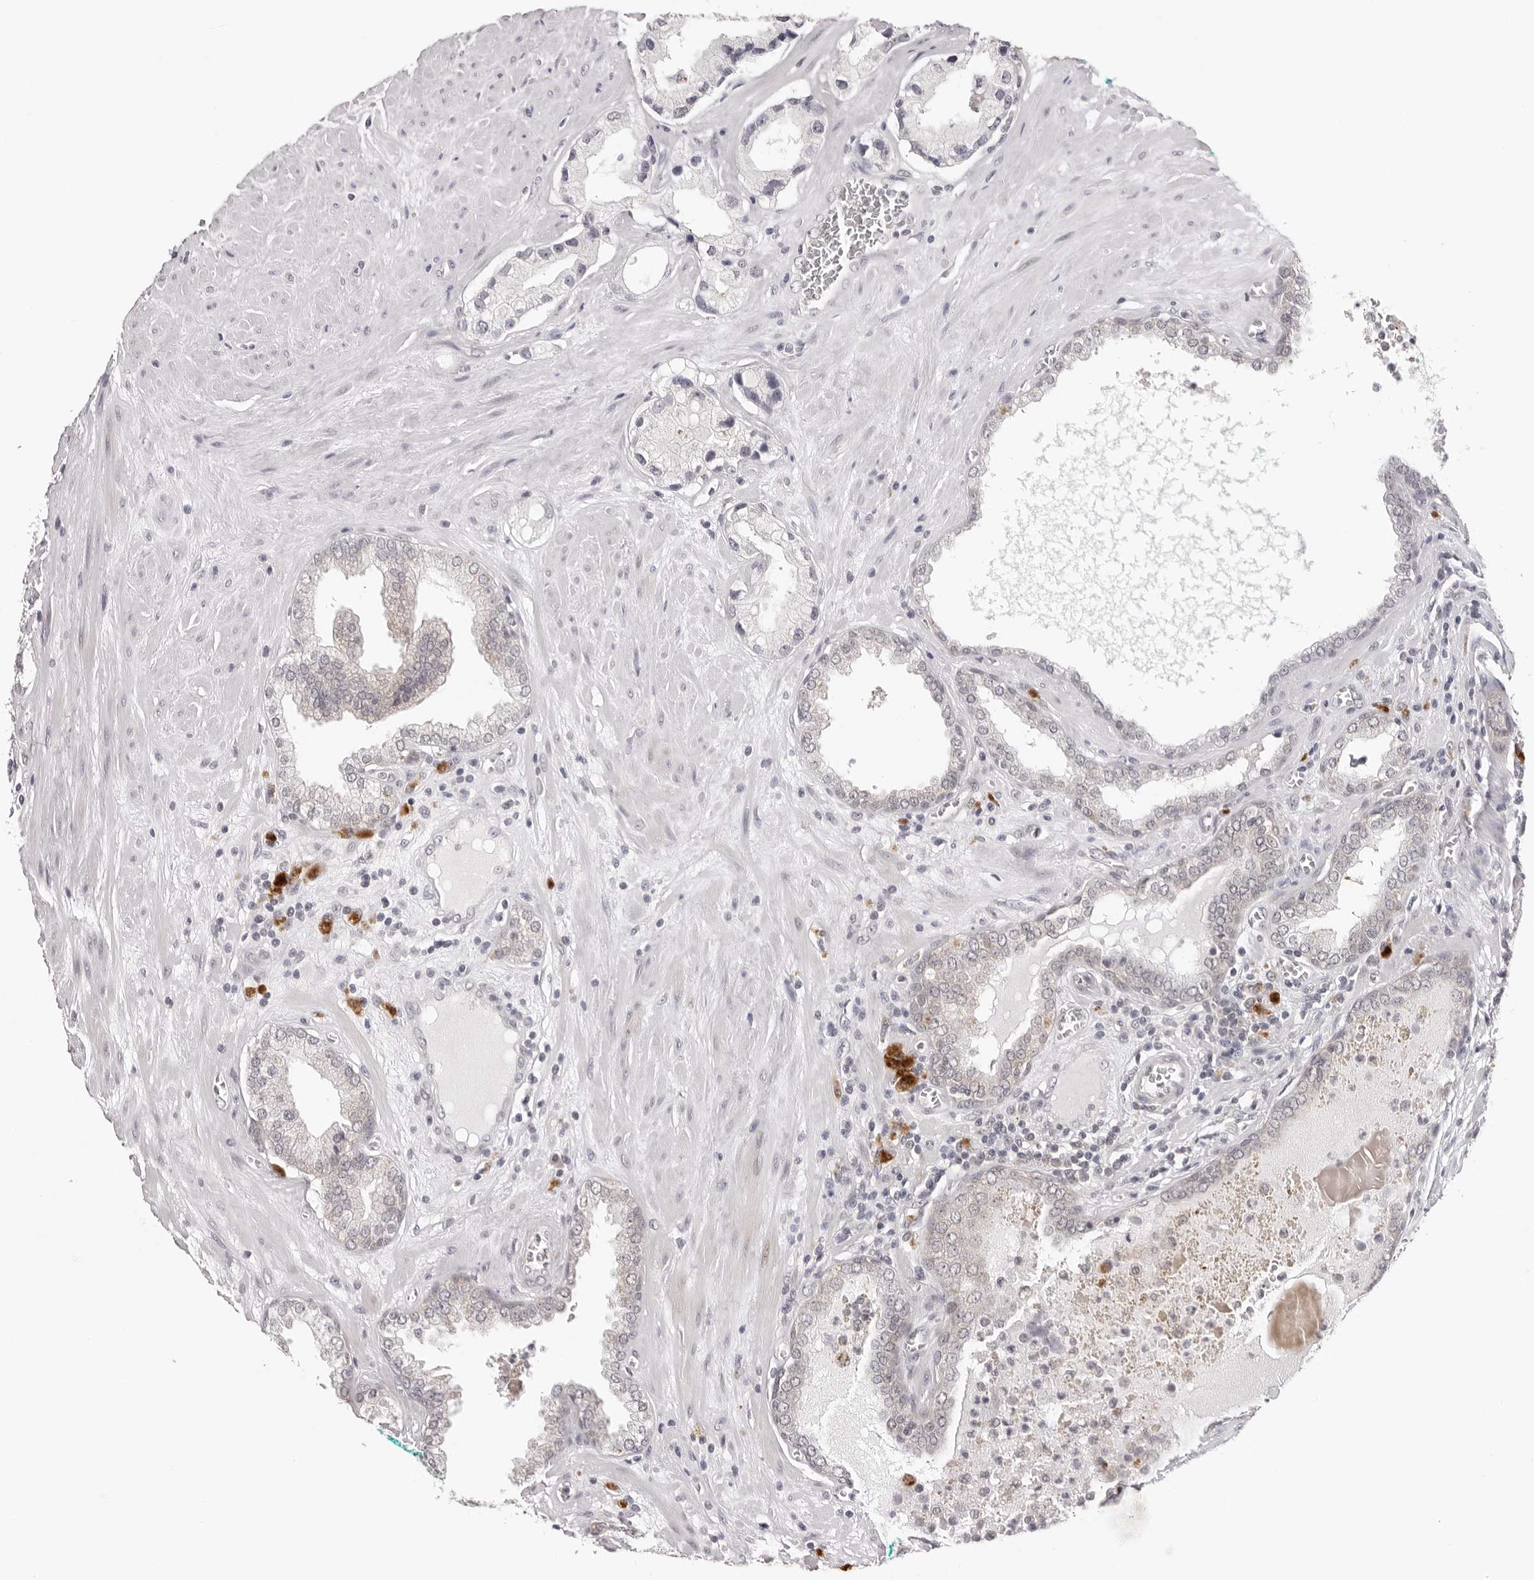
{"staining": {"intensity": "negative", "quantity": "none", "location": "none"}, "tissue": "prostate cancer", "cell_type": "Tumor cells", "image_type": "cancer", "snomed": [{"axis": "morphology", "description": "Adenocarcinoma, Low grade"}, {"axis": "topography", "description": "Prostate"}], "caption": "There is no significant positivity in tumor cells of prostate cancer (low-grade adenocarcinoma).", "gene": "PRUNE1", "patient": {"sex": "male", "age": 62}}